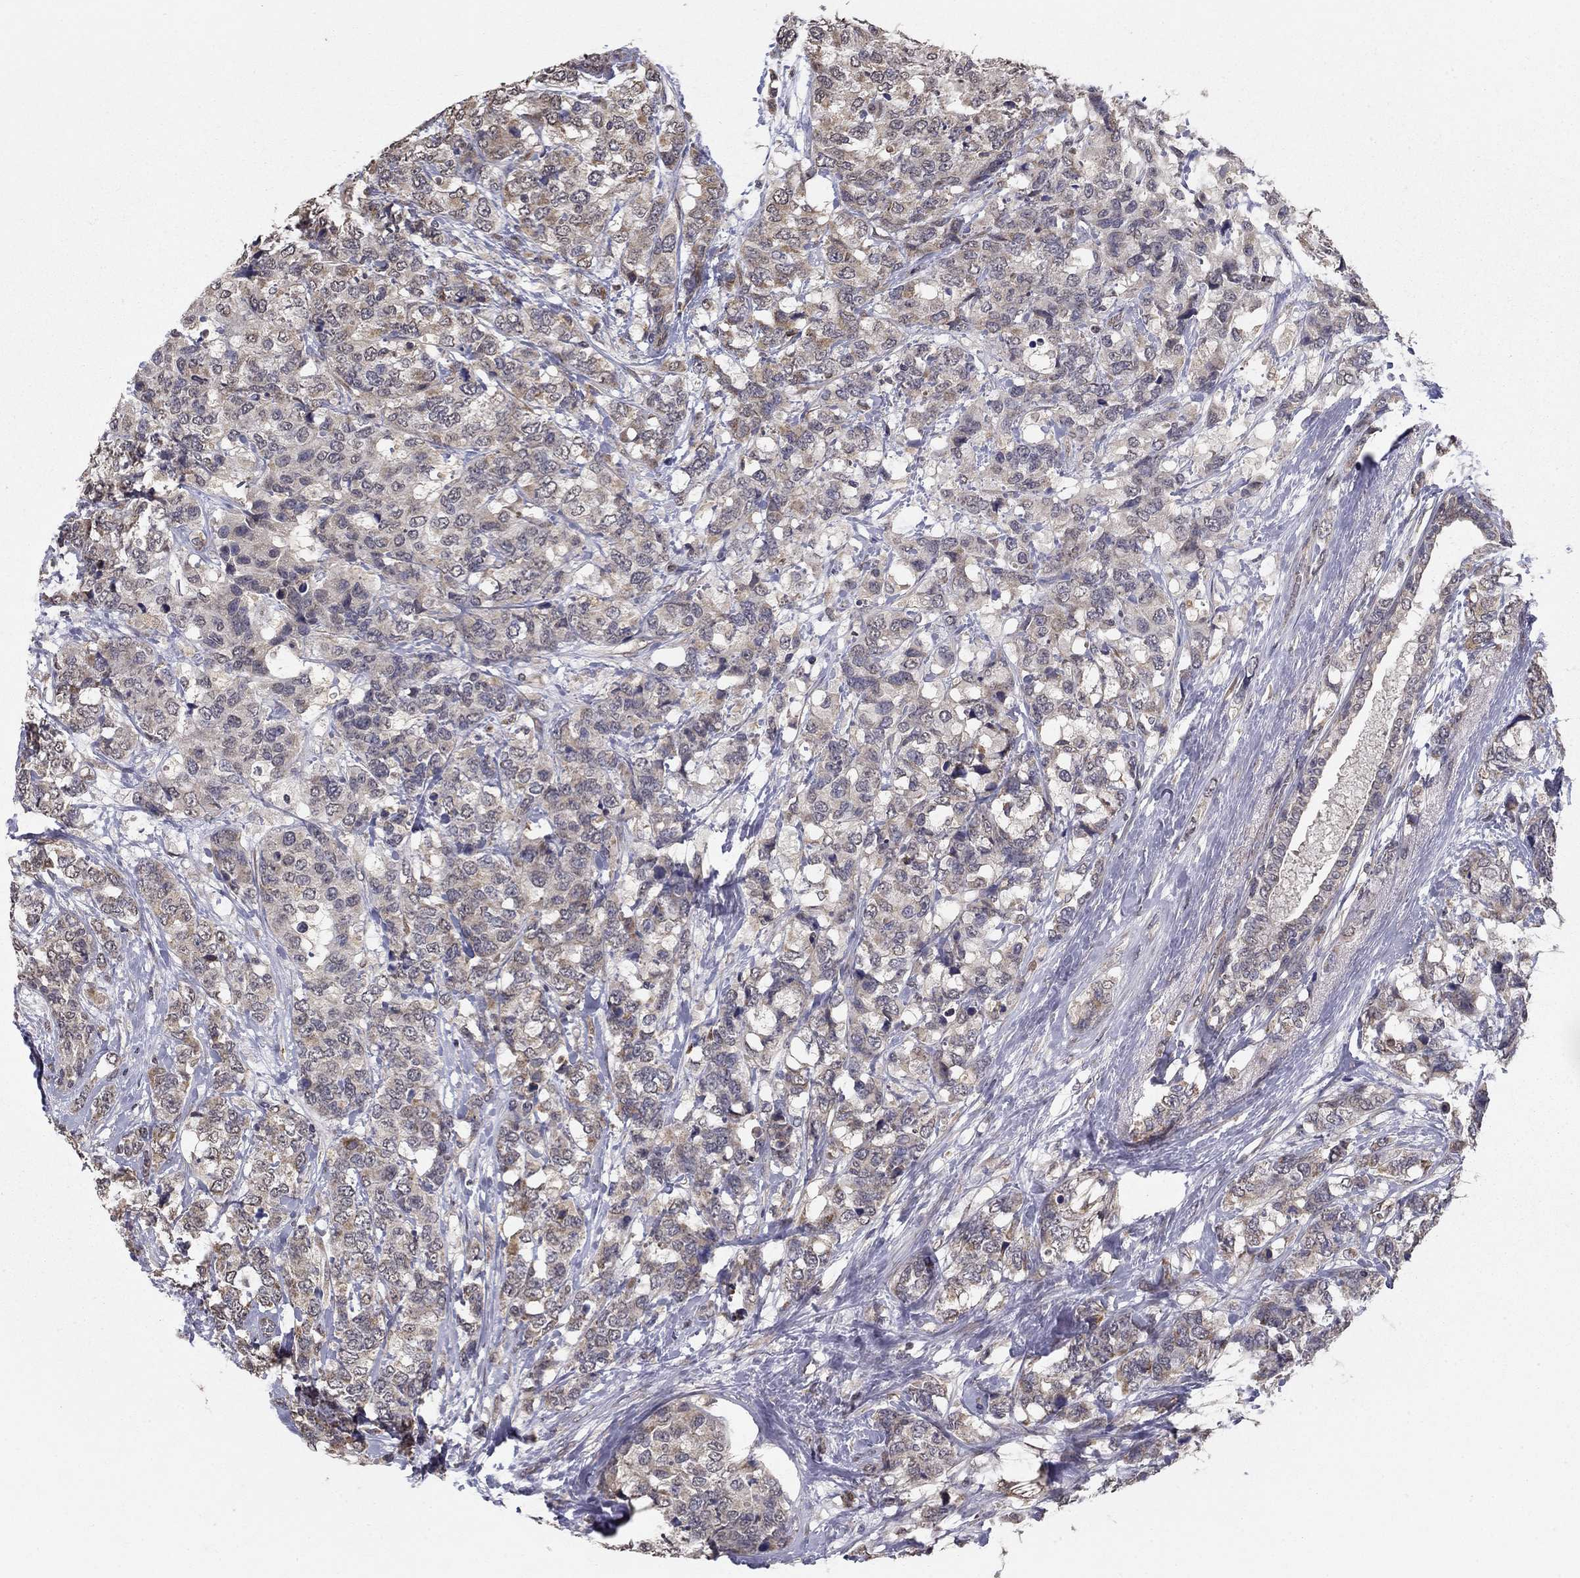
{"staining": {"intensity": "moderate", "quantity": ">75%", "location": "cytoplasmic/membranous"}, "tissue": "breast cancer", "cell_type": "Tumor cells", "image_type": "cancer", "snomed": [{"axis": "morphology", "description": "Lobular carcinoma"}, {"axis": "topography", "description": "Breast"}], "caption": "Protein expression analysis of human breast cancer (lobular carcinoma) reveals moderate cytoplasmic/membranous expression in about >75% of tumor cells.", "gene": "SLC2A13", "patient": {"sex": "female", "age": 59}}